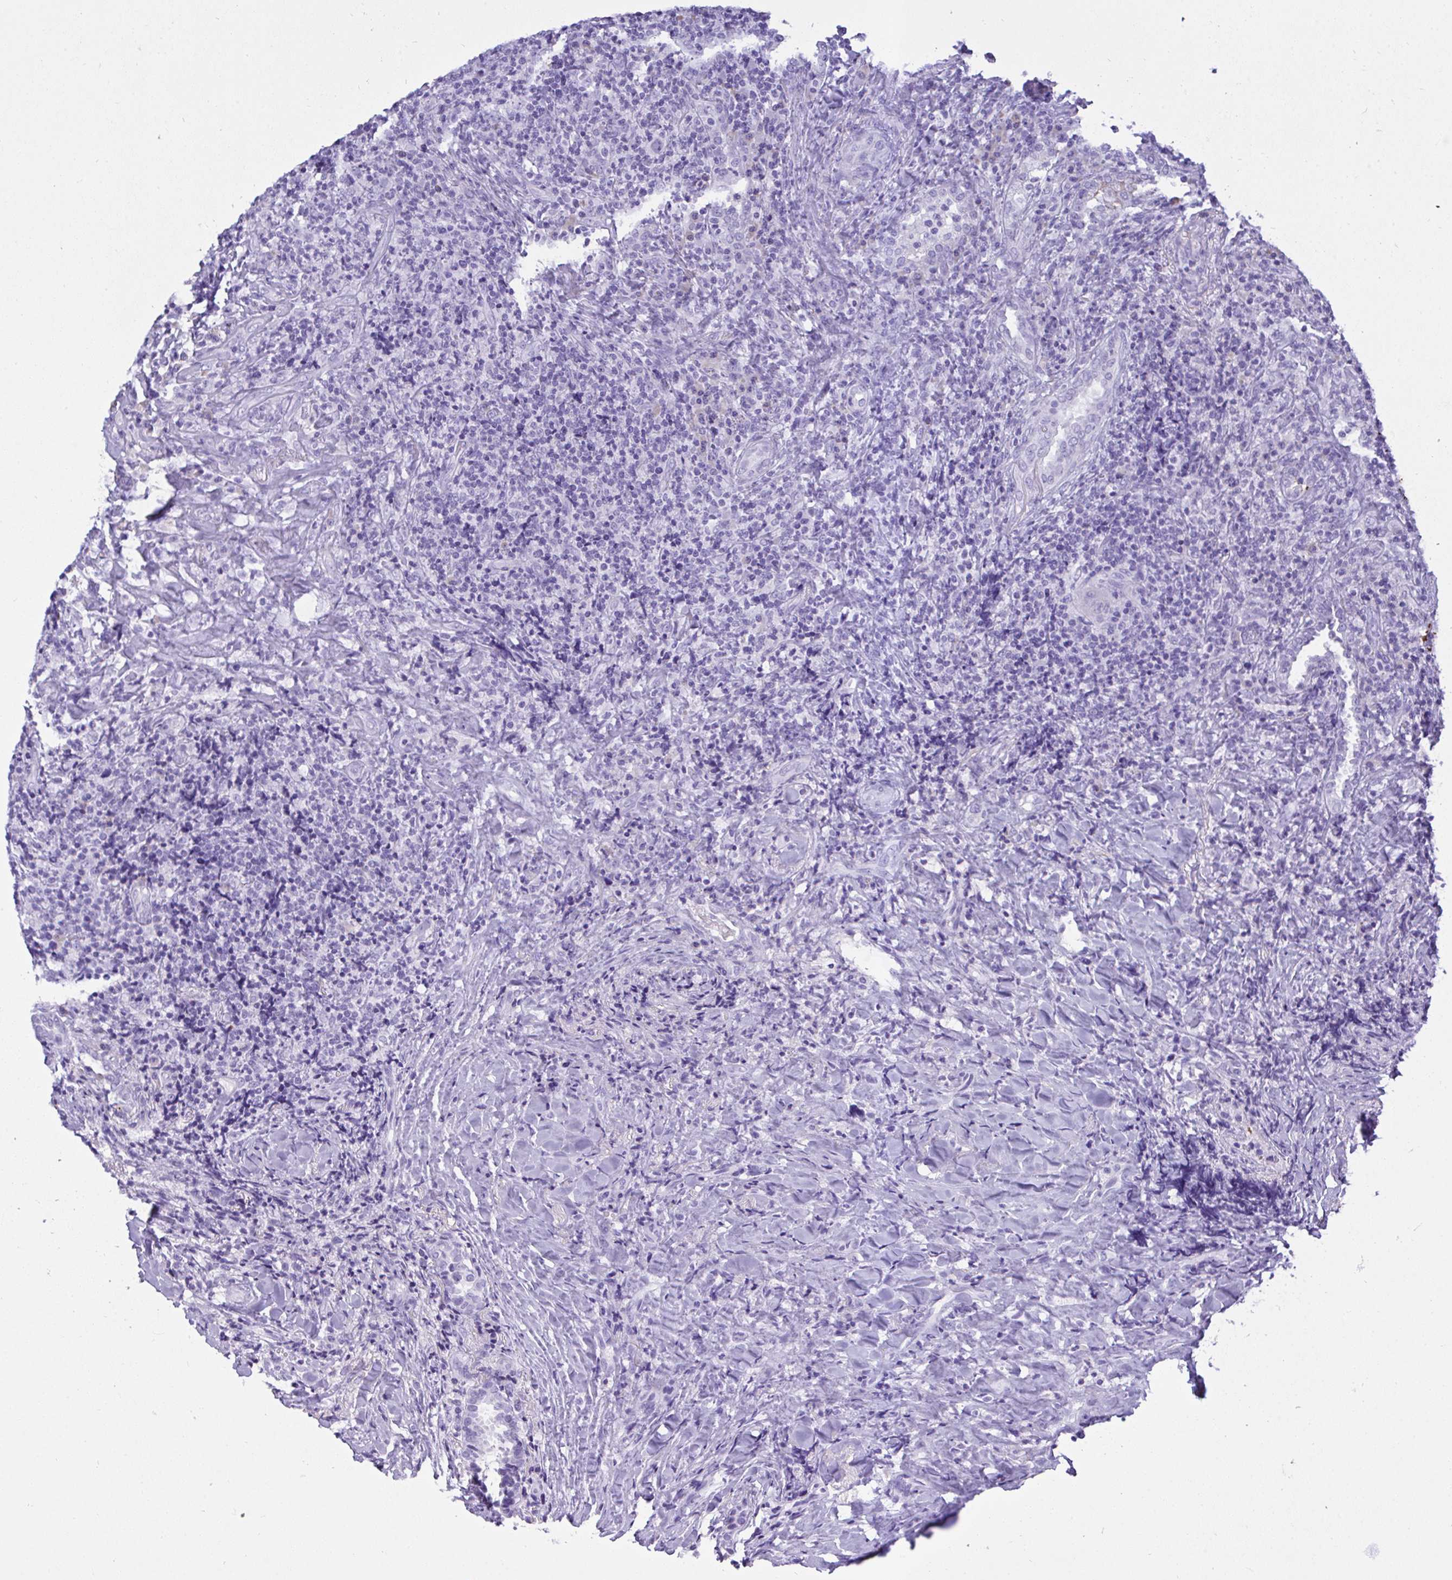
{"staining": {"intensity": "negative", "quantity": "none", "location": "none"}, "tissue": "lymphoma", "cell_type": "Tumor cells", "image_type": "cancer", "snomed": [{"axis": "morphology", "description": "Hodgkin's disease, NOS"}, {"axis": "topography", "description": "Lung"}], "caption": "An IHC histopathology image of Hodgkin's disease is shown. There is no staining in tumor cells of Hodgkin's disease.", "gene": "AKR1D1", "patient": {"sex": "male", "age": 17}}